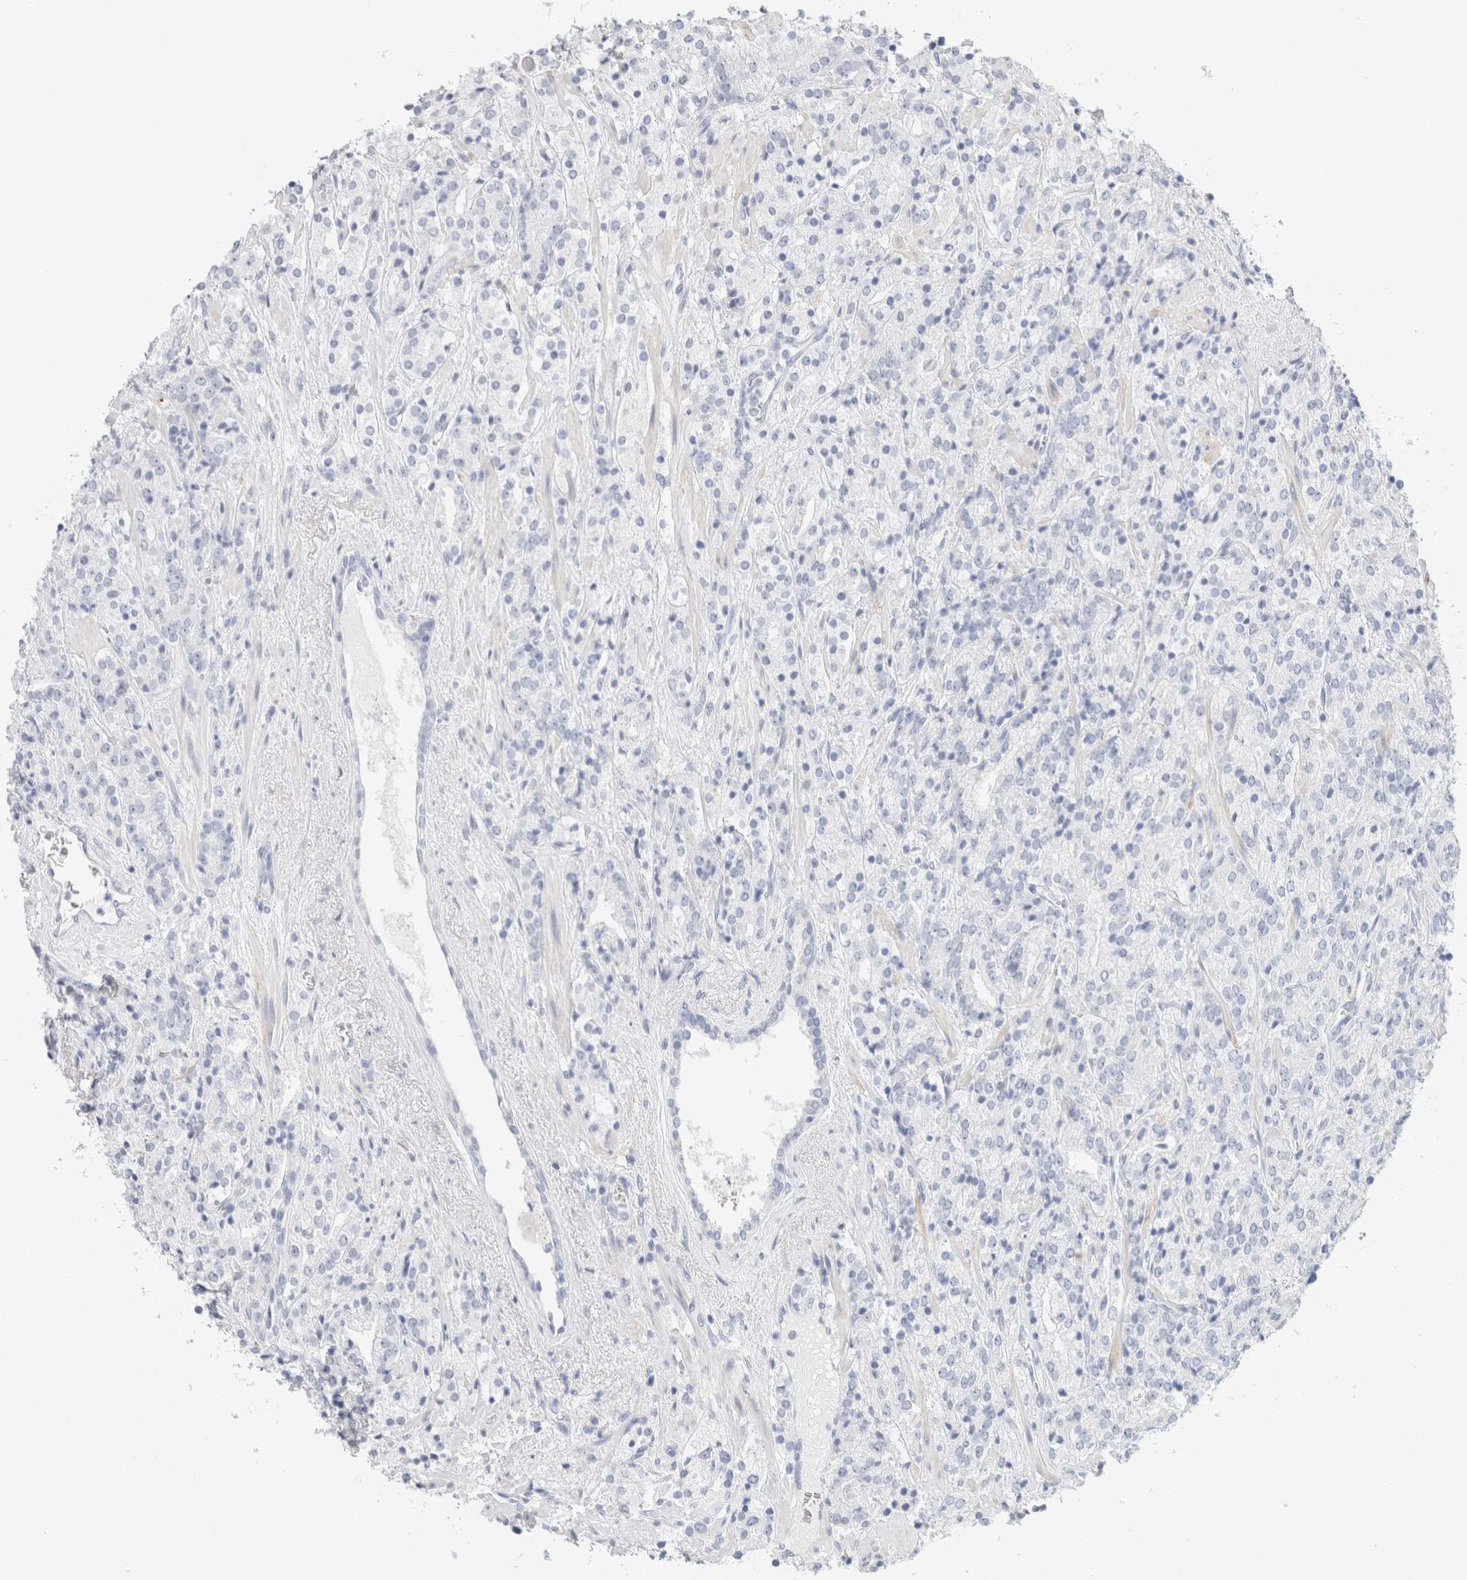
{"staining": {"intensity": "negative", "quantity": "none", "location": "none"}, "tissue": "prostate cancer", "cell_type": "Tumor cells", "image_type": "cancer", "snomed": [{"axis": "morphology", "description": "Adenocarcinoma, High grade"}, {"axis": "topography", "description": "Prostate"}], "caption": "Immunohistochemistry of prostate cancer demonstrates no staining in tumor cells. (DAB IHC visualized using brightfield microscopy, high magnification).", "gene": "RTN4", "patient": {"sex": "male", "age": 71}}